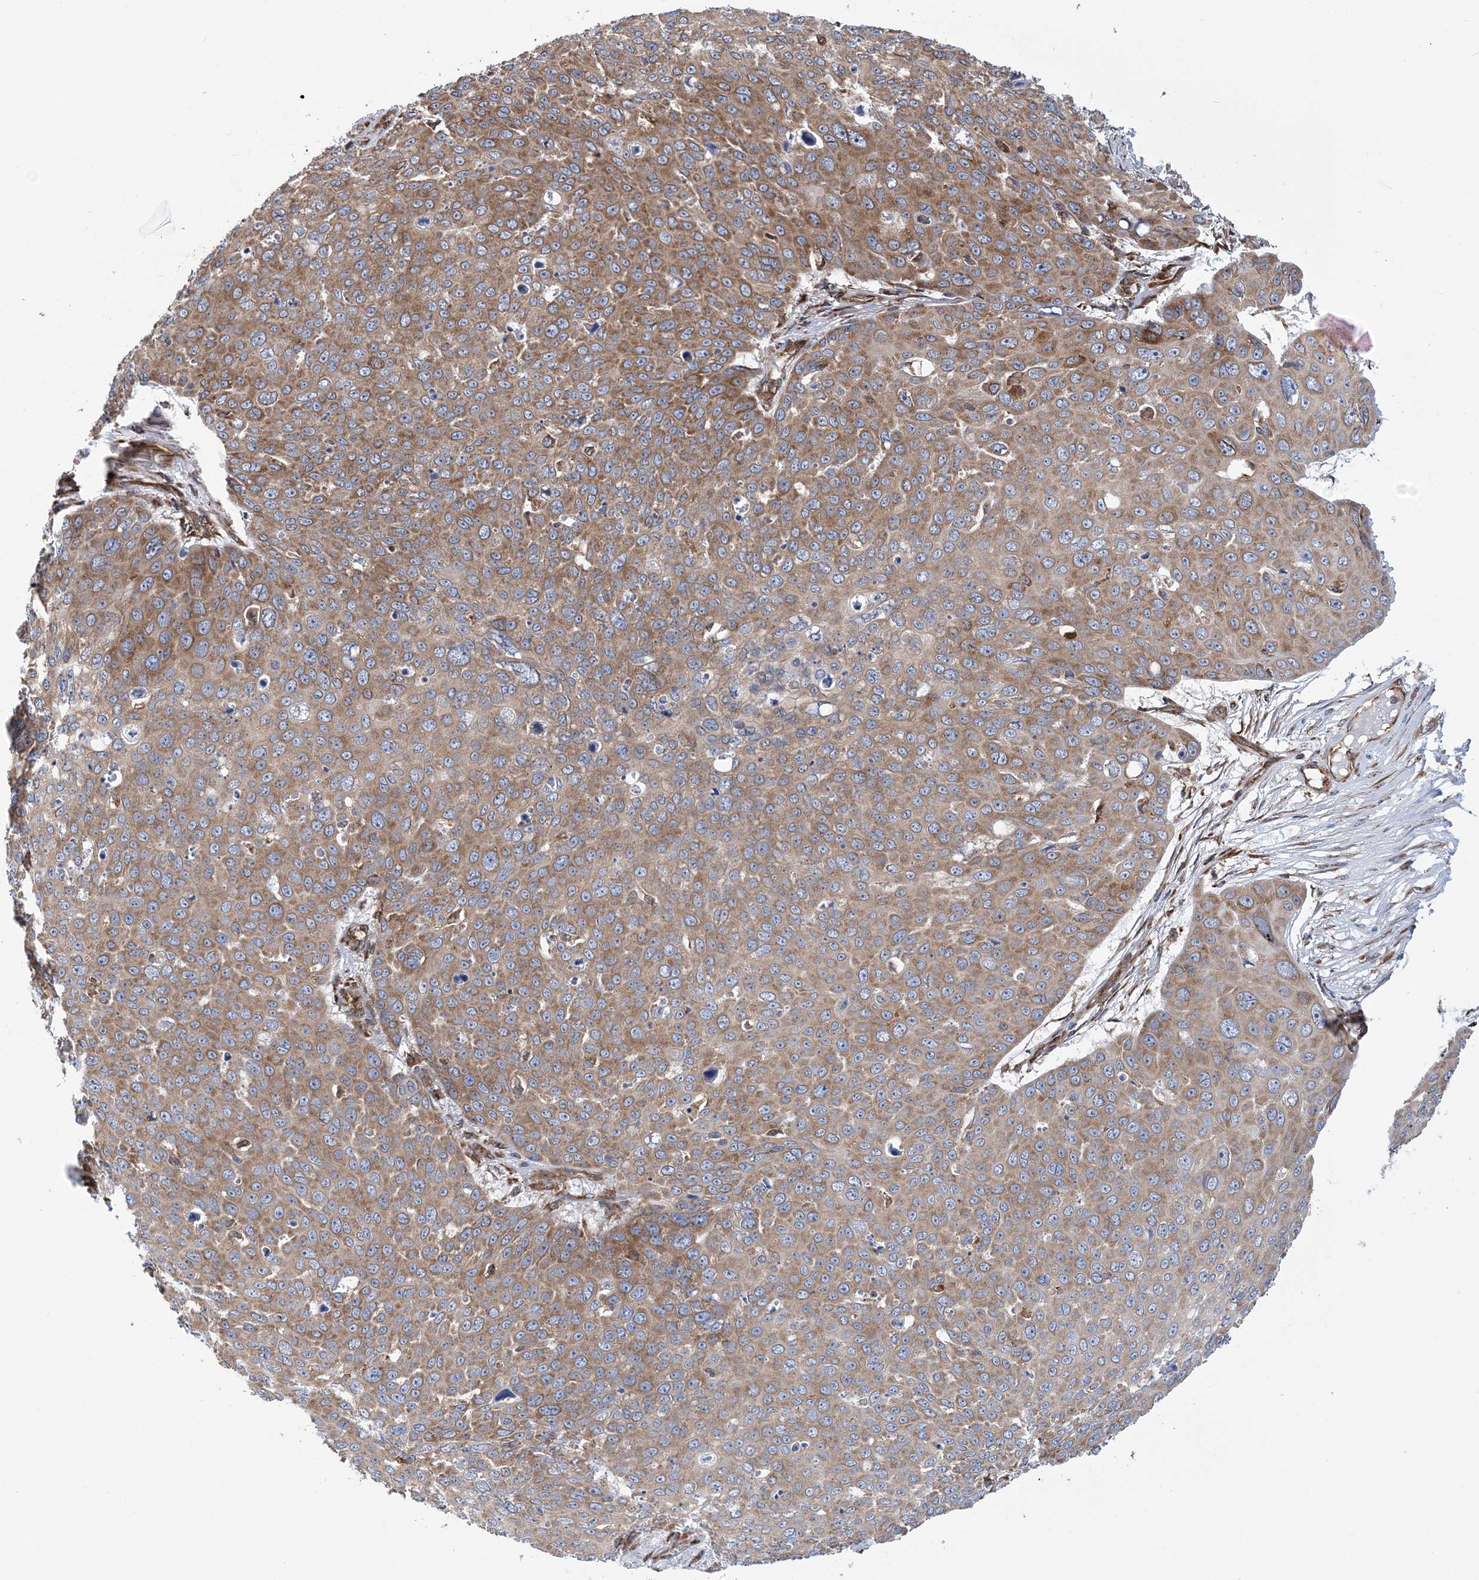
{"staining": {"intensity": "moderate", "quantity": "25%-75%", "location": "cytoplasmic/membranous"}, "tissue": "skin cancer", "cell_type": "Tumor cells", "image_type": "cancer", "snomed": [{"axis": "morphology", "description": "Squamous cell carcinoma, NOS"}, {"axis": "topography", "description": "Skin"}], "caption": "Skin squamous cell carcinoma stained with immunohistochemistry exhibits moderate cytoplasmic/membranous positivity in approximately 25%-75% of tumor cells. (Stains: DAB (3,3'-diaminobenzidine) in brown, nuclei in blue, Microscopy: brightfield microscopy at high magnification).", "gene": "PHF1", "patient": {"sex": "male", "age": 71}}